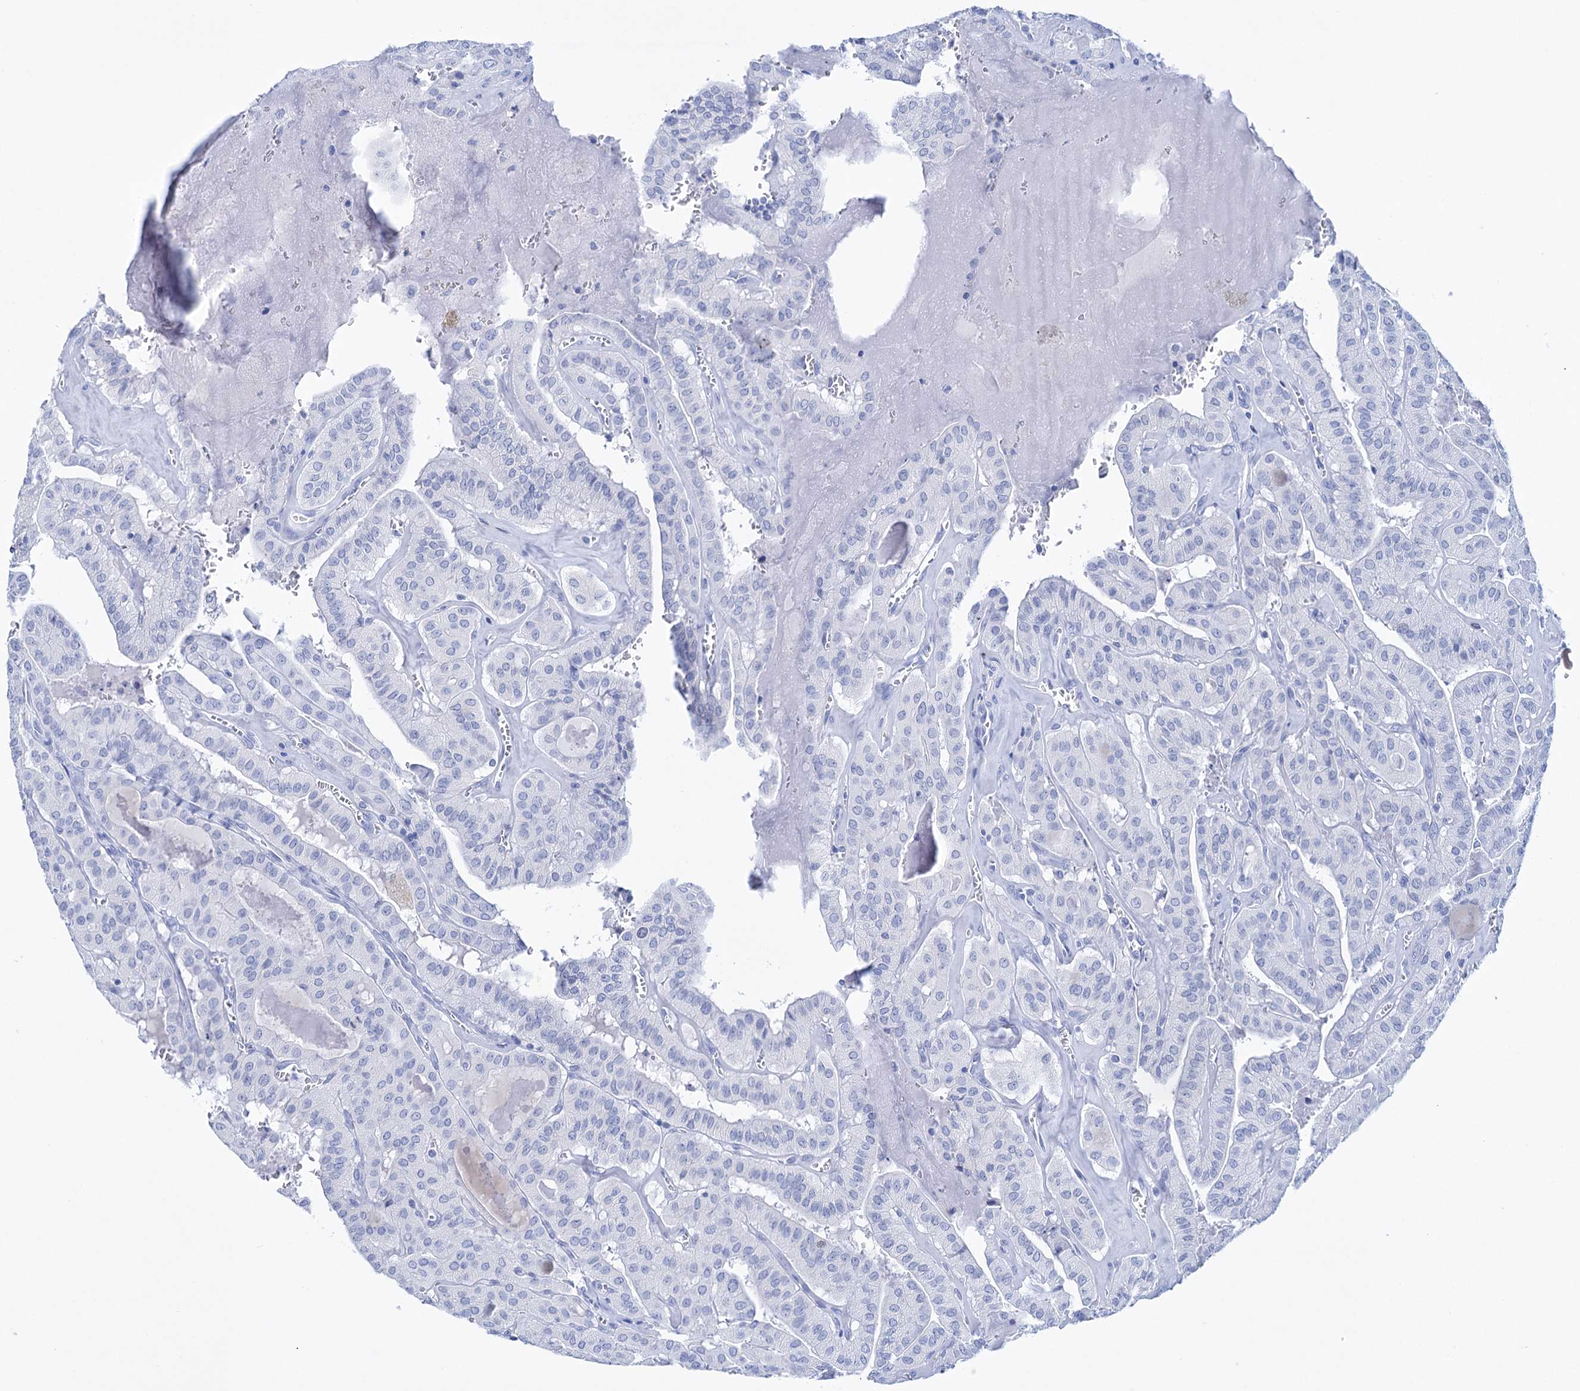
{"staining": {"intensity": "negative", "quantity": "none", "location": "none"}, "tissue": "thyroid cancer", "cell_type": "Tumor cells", "image_type": "cancer", "snomed": [{"axis": "morphology", "description": "Papillary adenocarcinoma, NOS"}, {"axis": "topography", "description": "Thyroid gland"}], "caption": "Immunohistochemical staining of thyroid papillary adenocarcinoma shows no significant expression in tumor cells.", "gene": "FBXW12", "patient": {"sex": "male", "age": 52}}